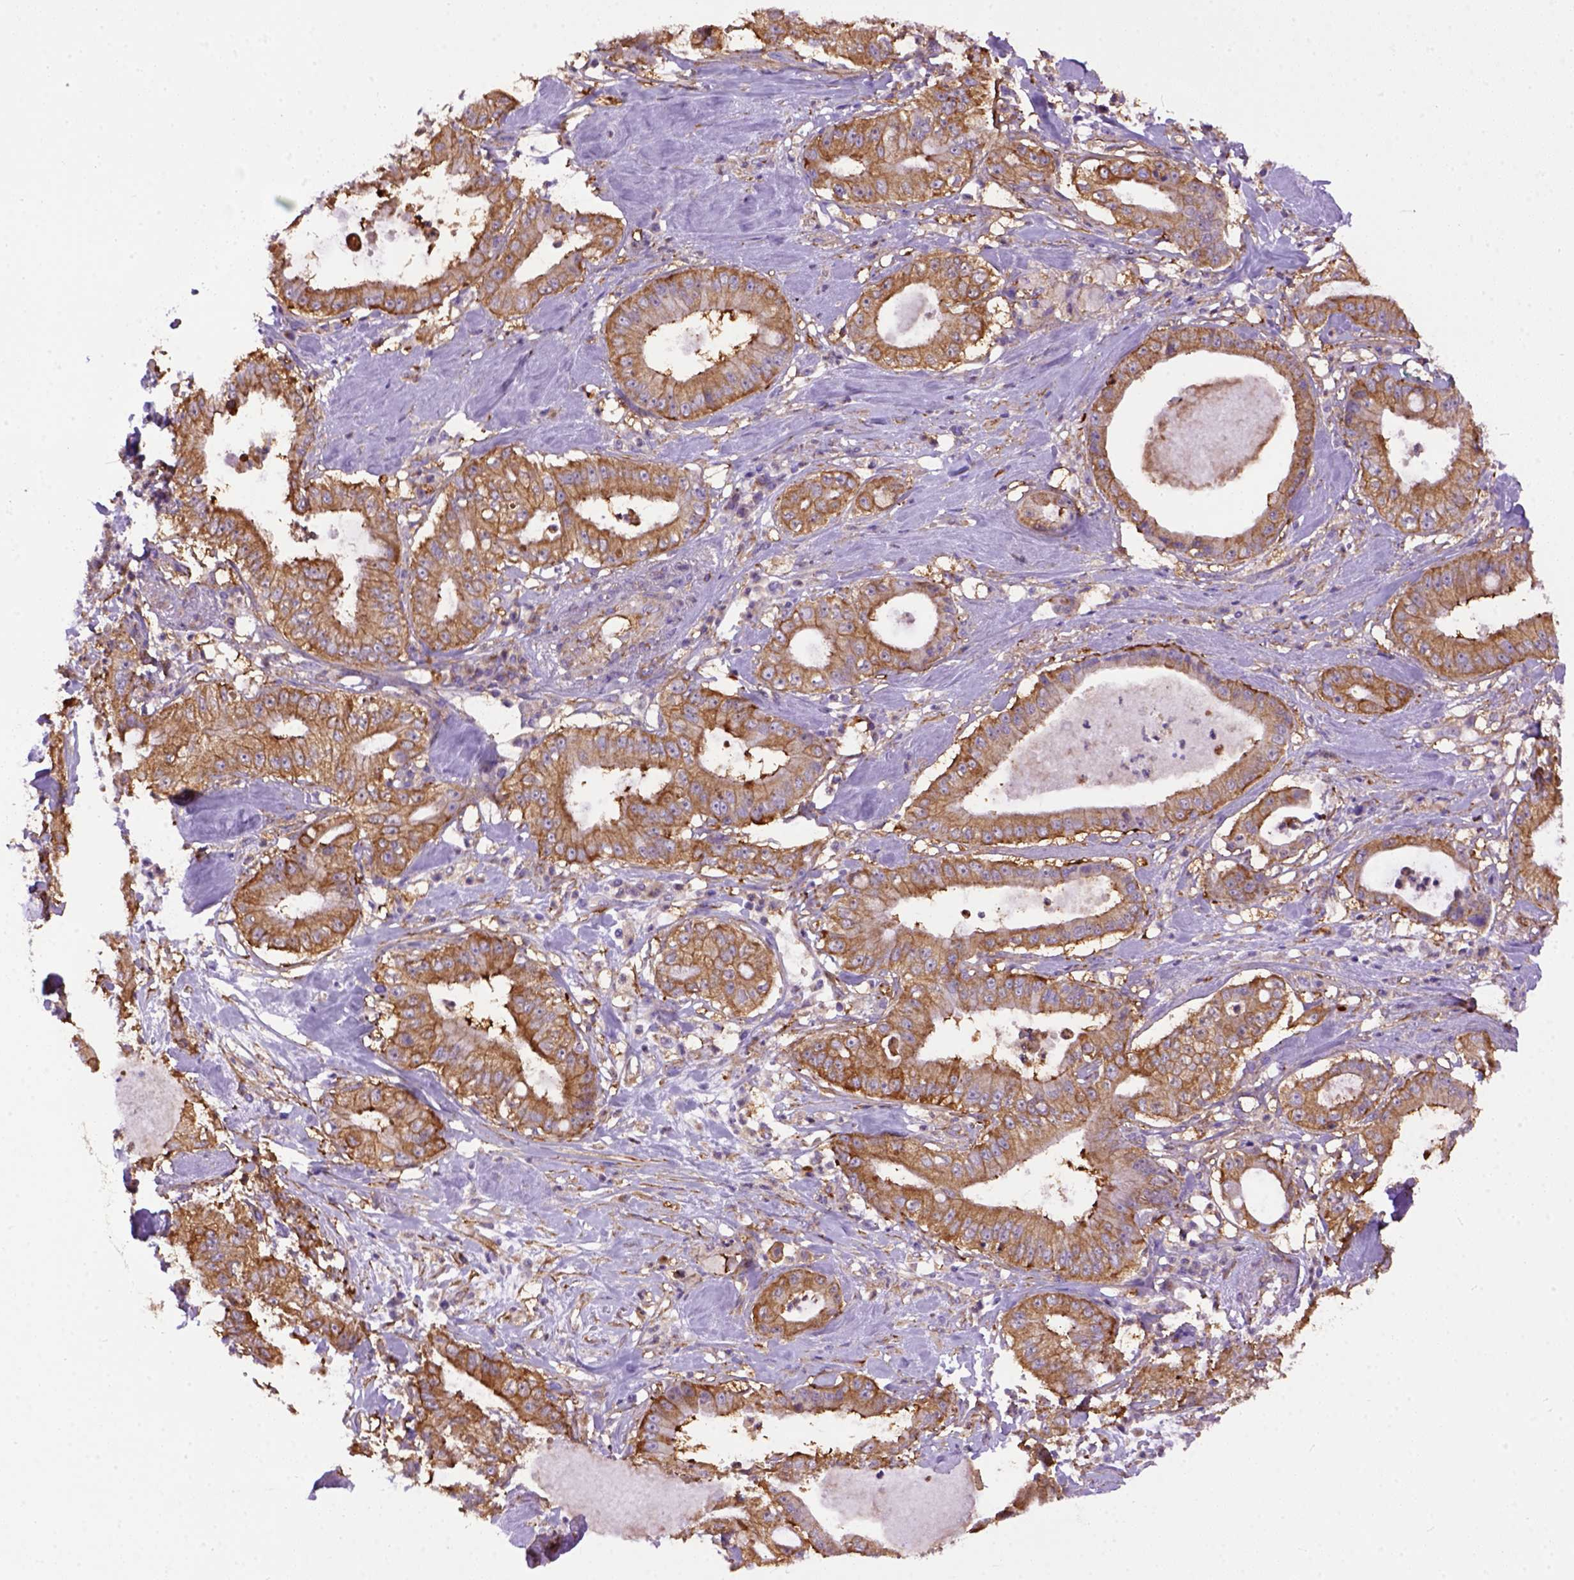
{"staining": {"intensity": "moderate", "quantity": ">75%", "location": "cytoplasmic/membranous"}, "tissue": "pancreatic cancer", "cell_type": "Tumor cells", "image_type": "cancer", "snomed": [{"axis": "morphology", "description": "Adenocarcinoma, NOS"}, {"axis": "topography", "description": "Pancreas"}], "caption": "Human pancreatic cancer stained with a brown dye shows moderate cytoplasmic/membranous positive staining in about >75% of tumor cells.", "gene": "MVP", "patient": {"sex": "male", "age": 71}}